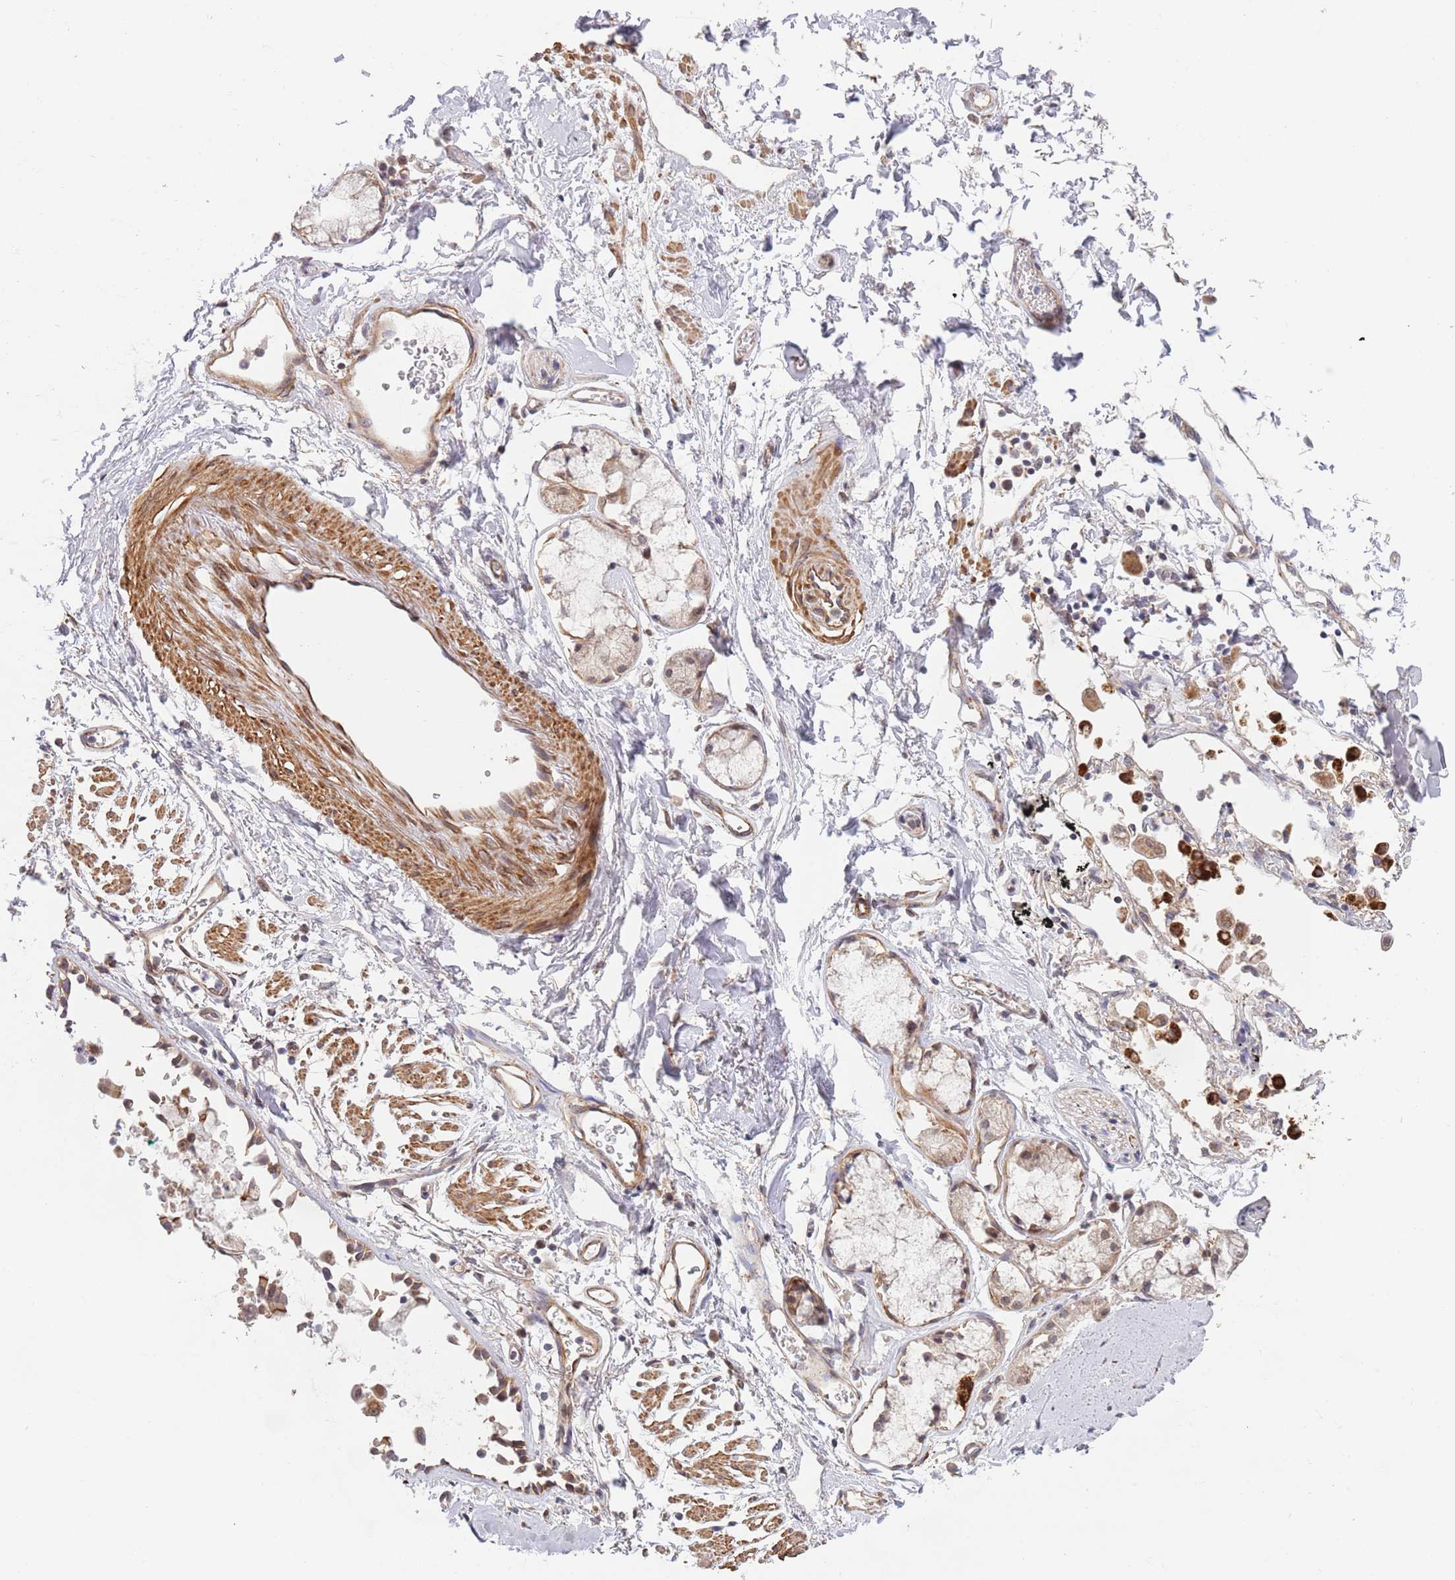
{"staining": {"intensity": "weak", "quantity": ">75%", "location": "cytoplasmic/membranous"}, "tissue": "soft tissue", "cell_type": "Fibroblasts", "image_type": "normal", "snomed": [{"axis": "morphology", "description": "Normal tissue, NOS"}, {"axis": "topography", "description": "Cartilage tissue"}], "caption": "Protein staining demonstrates weak cytoplasmic/membranous expression in approximately >75% of fibroblasts in unremarkable soft tissue. The protein is stained brown, and the nuclei are stained in blue (DAB (3,3'-diaminobenzidine) IHC with brightfield microscopy, high magnification).", "gene": "UQCC3", "patient": {"sex": "male", "age": 73}}